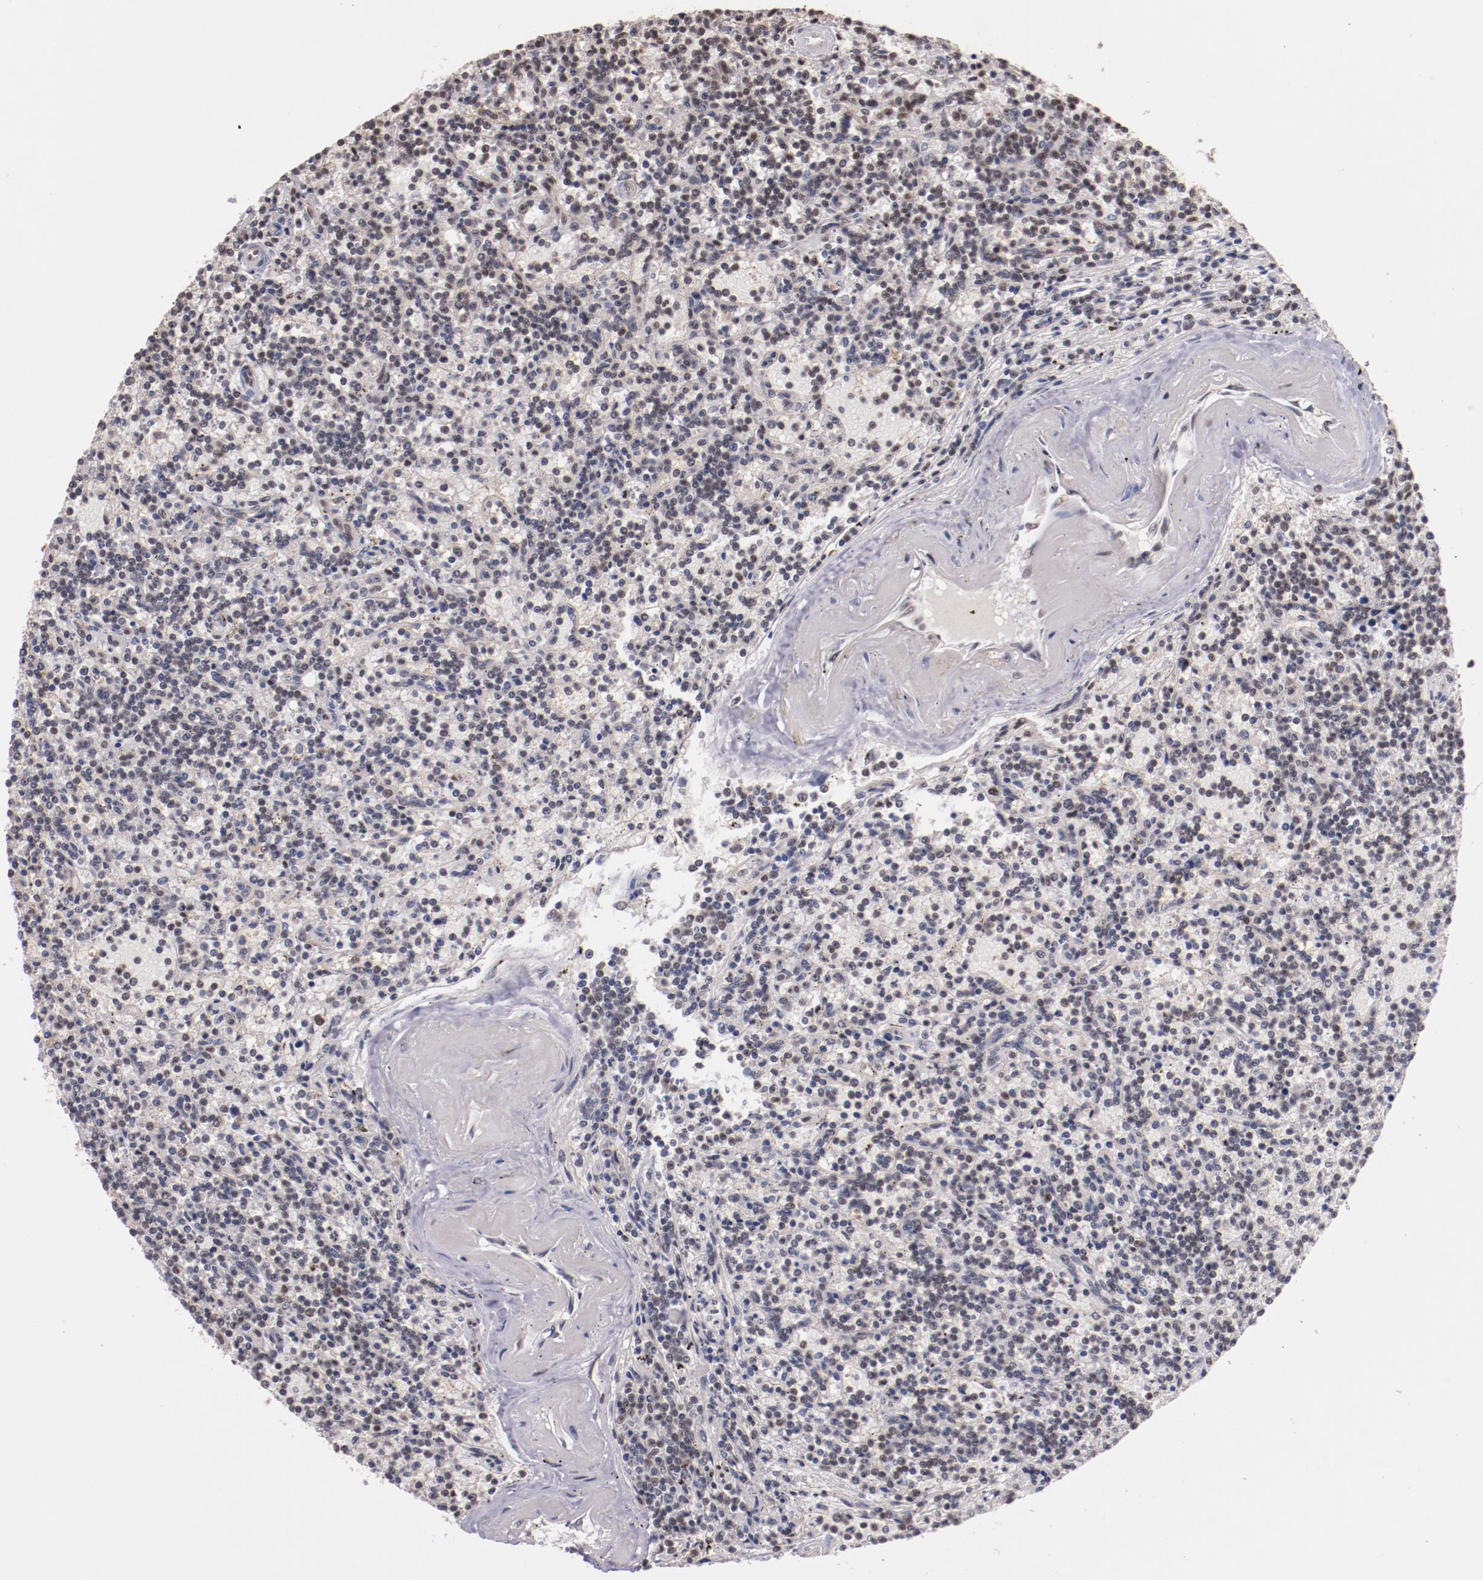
{"staining": {"intensity": "negative", "quantity": "none", "location": "none"}, "tissue": "lymphoma", "cell_type": "Tumor cells", "image_type": "cancer", "snomed": [{"axis": "morphology", "description": "Malignant lymphoma, non-Hodgkin's type, Low grade"}, {"axis": "topography", "description": "Spleen"}], "caption": "DAB (3,3'-diaminobenzidine) immunohistochemical staining of human lymphoma exhibits no significant staining in tumor cells. Nuclei are stained in blue.", "gene": "STAG2", "patient": {"sex": "male", "age": 73}}